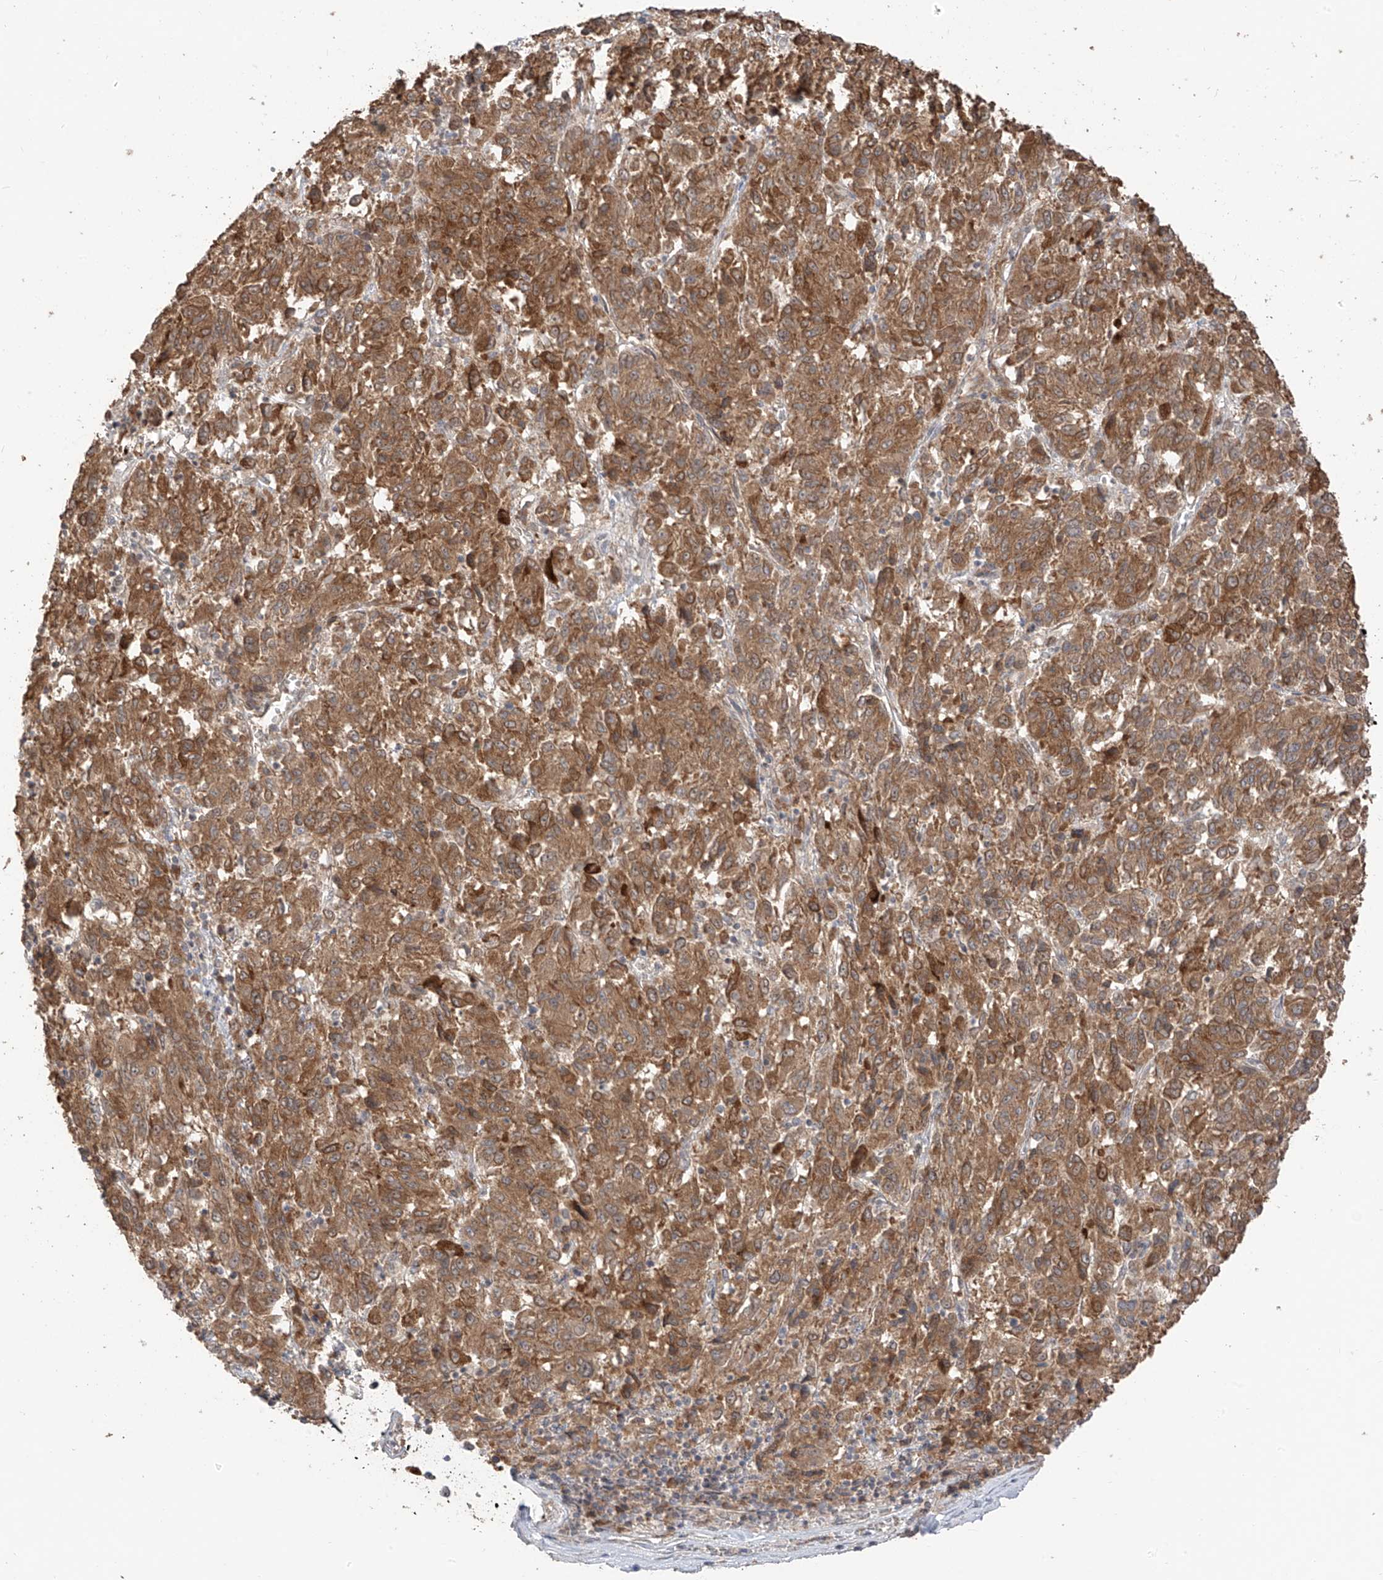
{"staining": {"intensity": "moderate", "quantity": ">75%", "location": "cytoplasmic/membranous"}, "tissue": "melanoma", "cell_type": "Tumor cells", "image_type": "cancer", "snomed": [{"axis": "morphology", "description": "Malignant melanoma, Metastatic site"}, {"axis": "topography", "description": "Lung"}], "caption": "Protein staining shows moderate cytoplasmic/membranous staining in about >75% of tumor cells in malignant melanoma (metastatic site). Nuclei are stained in blue.", "gene": "COLGALT2", "patient": {"sex": "male", "age": 64}}